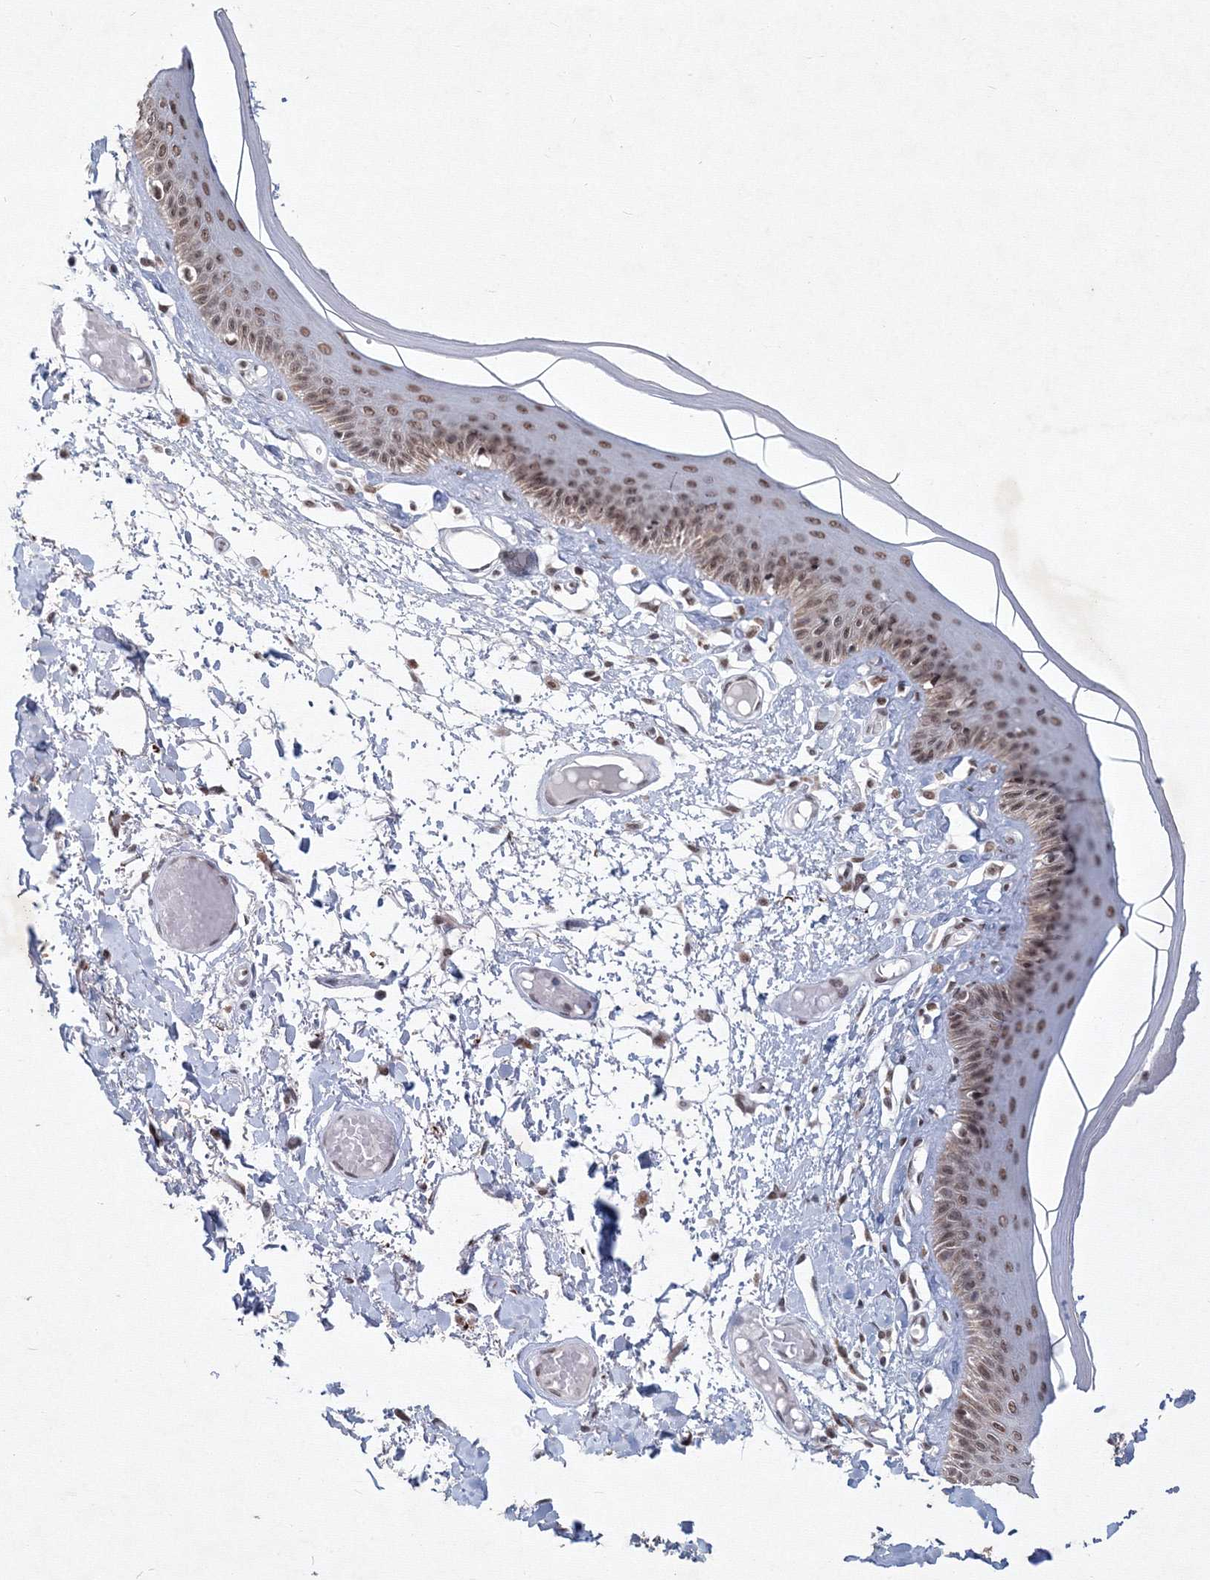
{"staining": {"intensity": "strong", "quantity": ">75%", "location": "nuclear"}, "tissue": "skin", "cell_type": "Epidermal cells", "image_type": "normal", "snomed": [{"axis": "morphology", "description": "Normal tissue, NOS"}, {"axis": "topography", "description": "Vulva"}], "caption": "Skin stained with immunohistochemistry (IHC) shows strong nuclear expression in approximately >75% of epidermal cells. The protein is stained brown, and the nuclei are stained in blue (DAB IHC with brightfield microscopy, high magnification).", "gene": "SF3B6", "patient": {"sex": "female", "age": 73}}